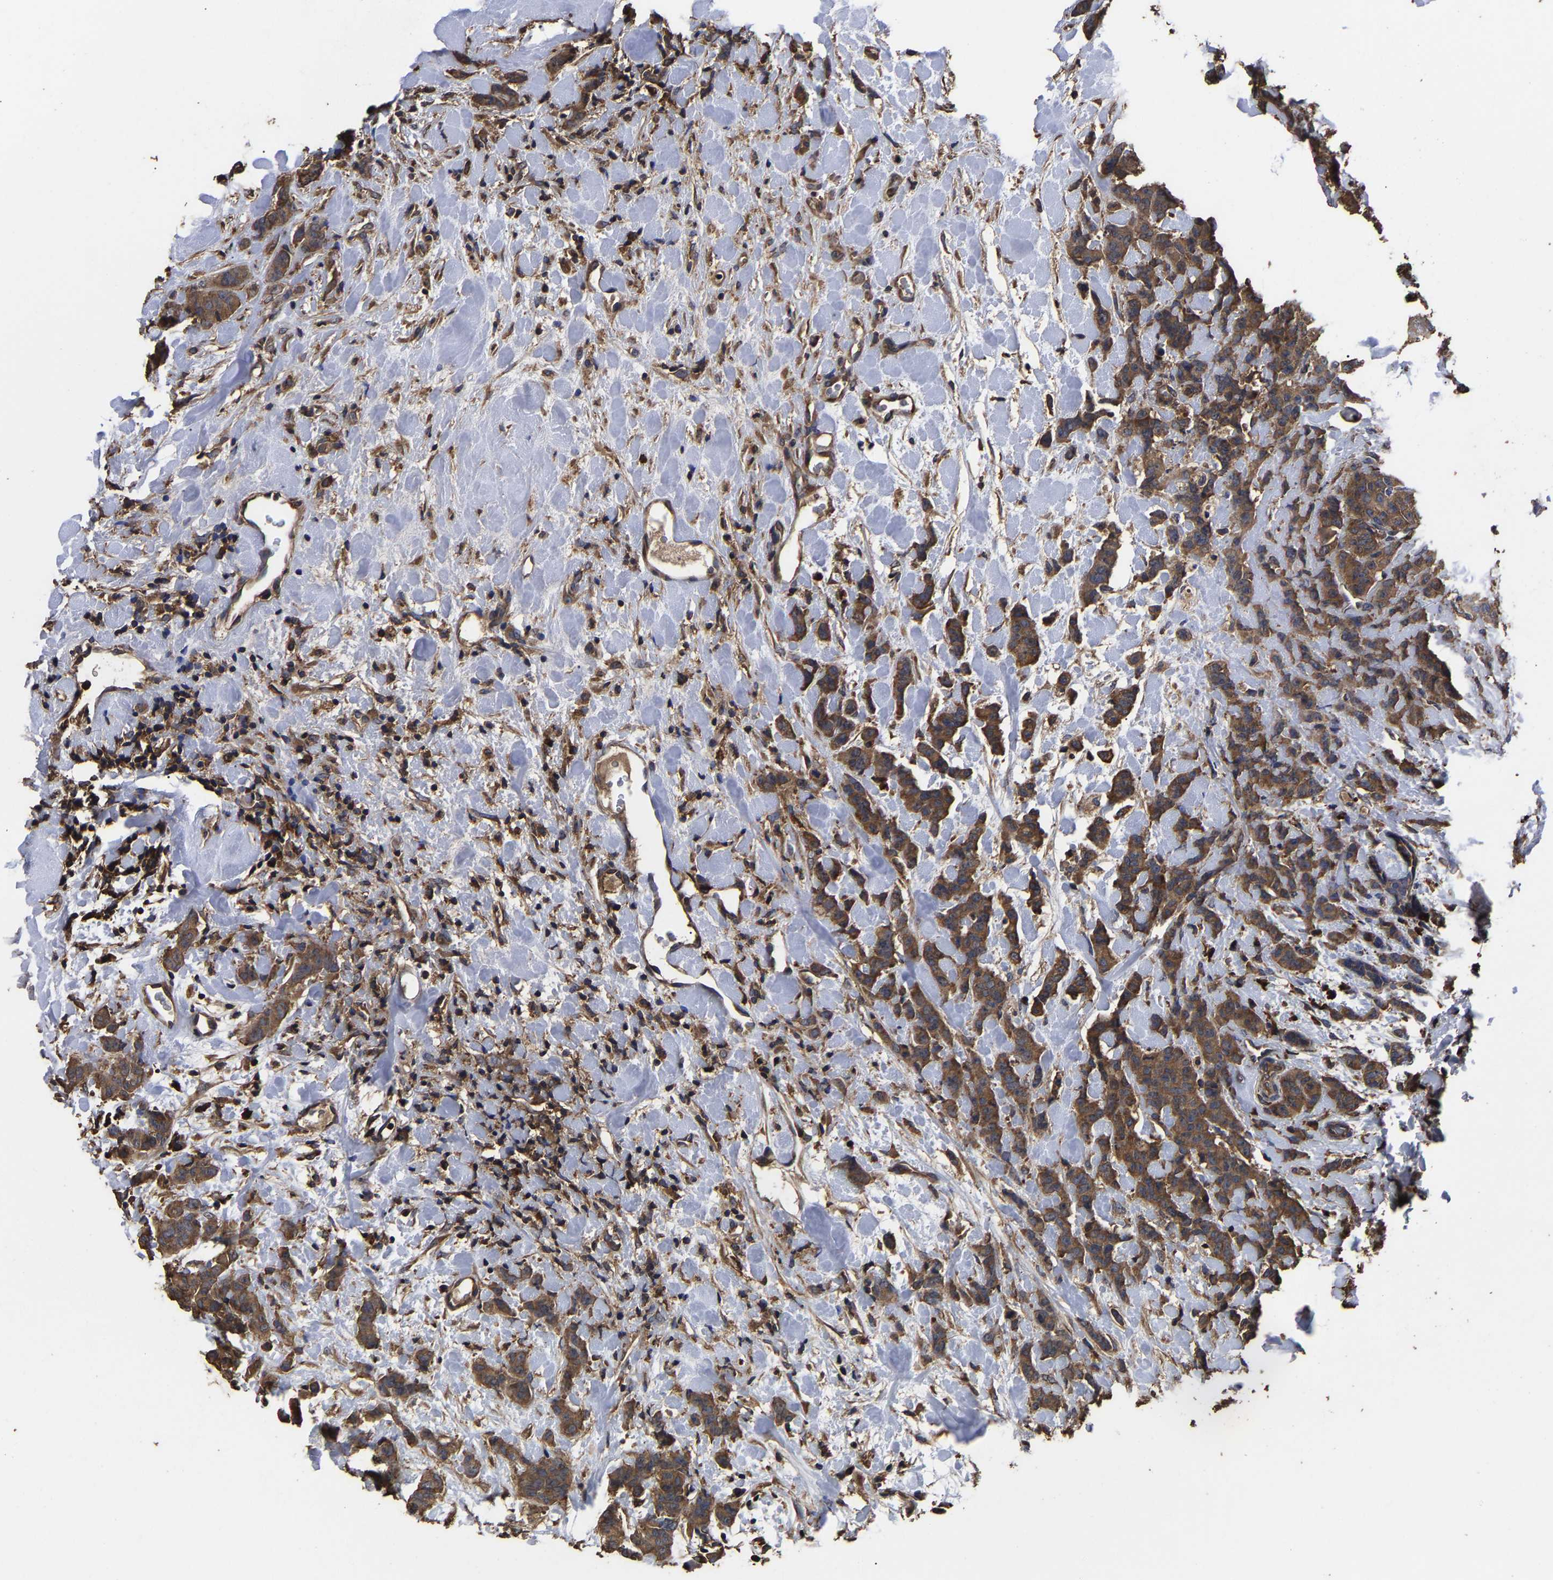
{"staining": {"intensity": "moderate", "quantity": ">75%", "location": "cytoplasmic/membranous"}, "tissue": "breast cancer", "cell_type": "Tumor cells", "image_type": "cancer", "snomed": [{"axis": "morphology", "description": "Normal tissue, NOS"}, {"axis": "morphology", "description": "Duct carcinoma"}, {"axis": "topography", "description": "Breast"}], "caption": "High-magnification brightfield microscopy of breast cancer stained with DAB (brown) and counterstained with hematoxylin (blue). tumor cells exhibit moderate cytoplasmic/membranous positivity is appreciated in about>75% of cells.", "gene": "ITCH", "patient": {"sex": "female", "age": 40}}